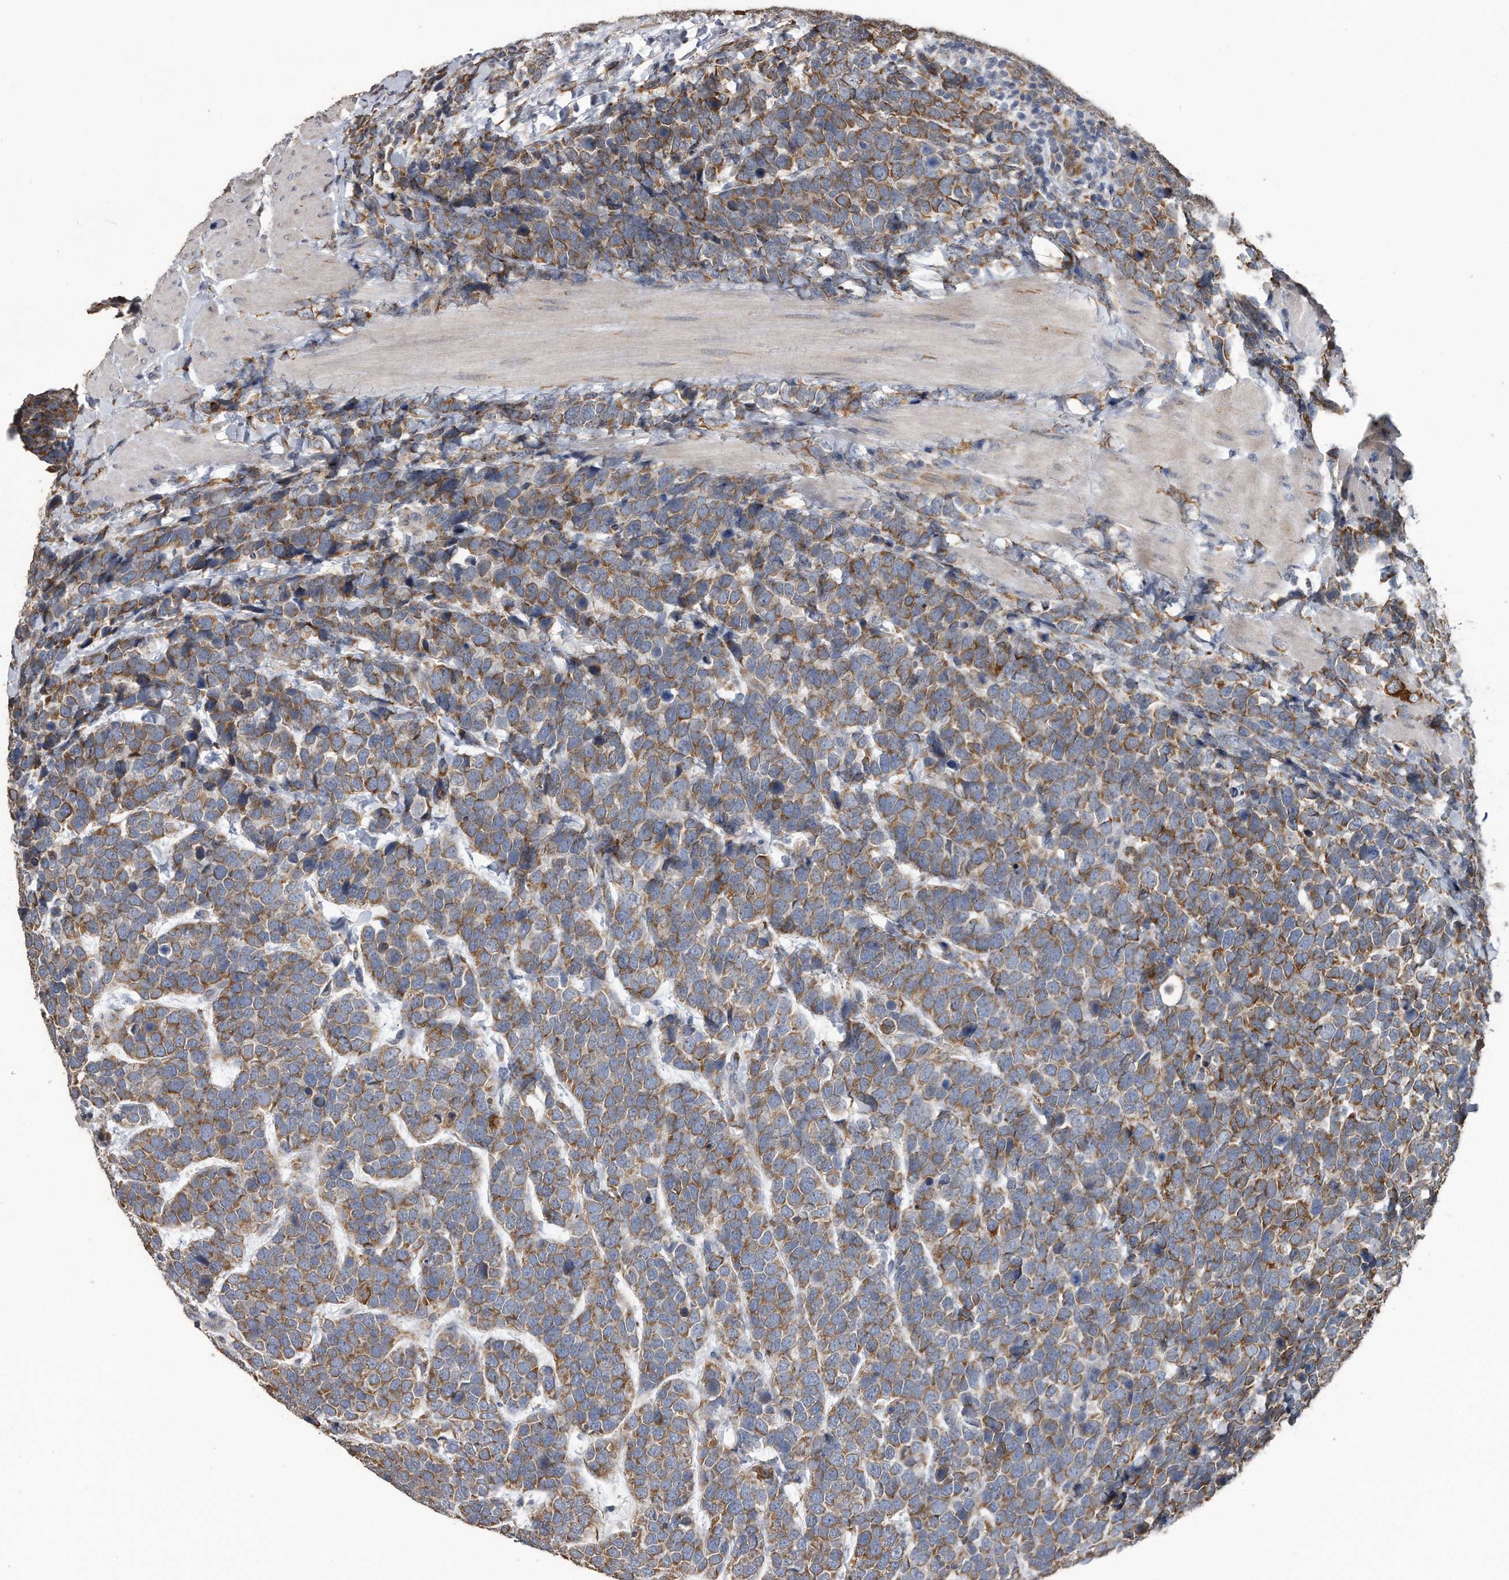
{"staining": {"intensity": "moderate", "quantity": ">75%", "location": "cytoplasmic/membranous"}, "tissue": "urothelial cancer", "cell_type": "Tumor cells", "image_type": "cancer", "snomed": [{"axis": "morphology", "description": "Urothelial carcinoma, High grade"}, {"axis": "topography", "description": "Urinary bladder"}], "caption": "Protein expression analysis of human urothelial cancer reveals moderate cytoplasmic/membranous expression in about >75% of tumor cells.", "gene": "PCLO", "patient": {"sex": "female", "age": 82}}